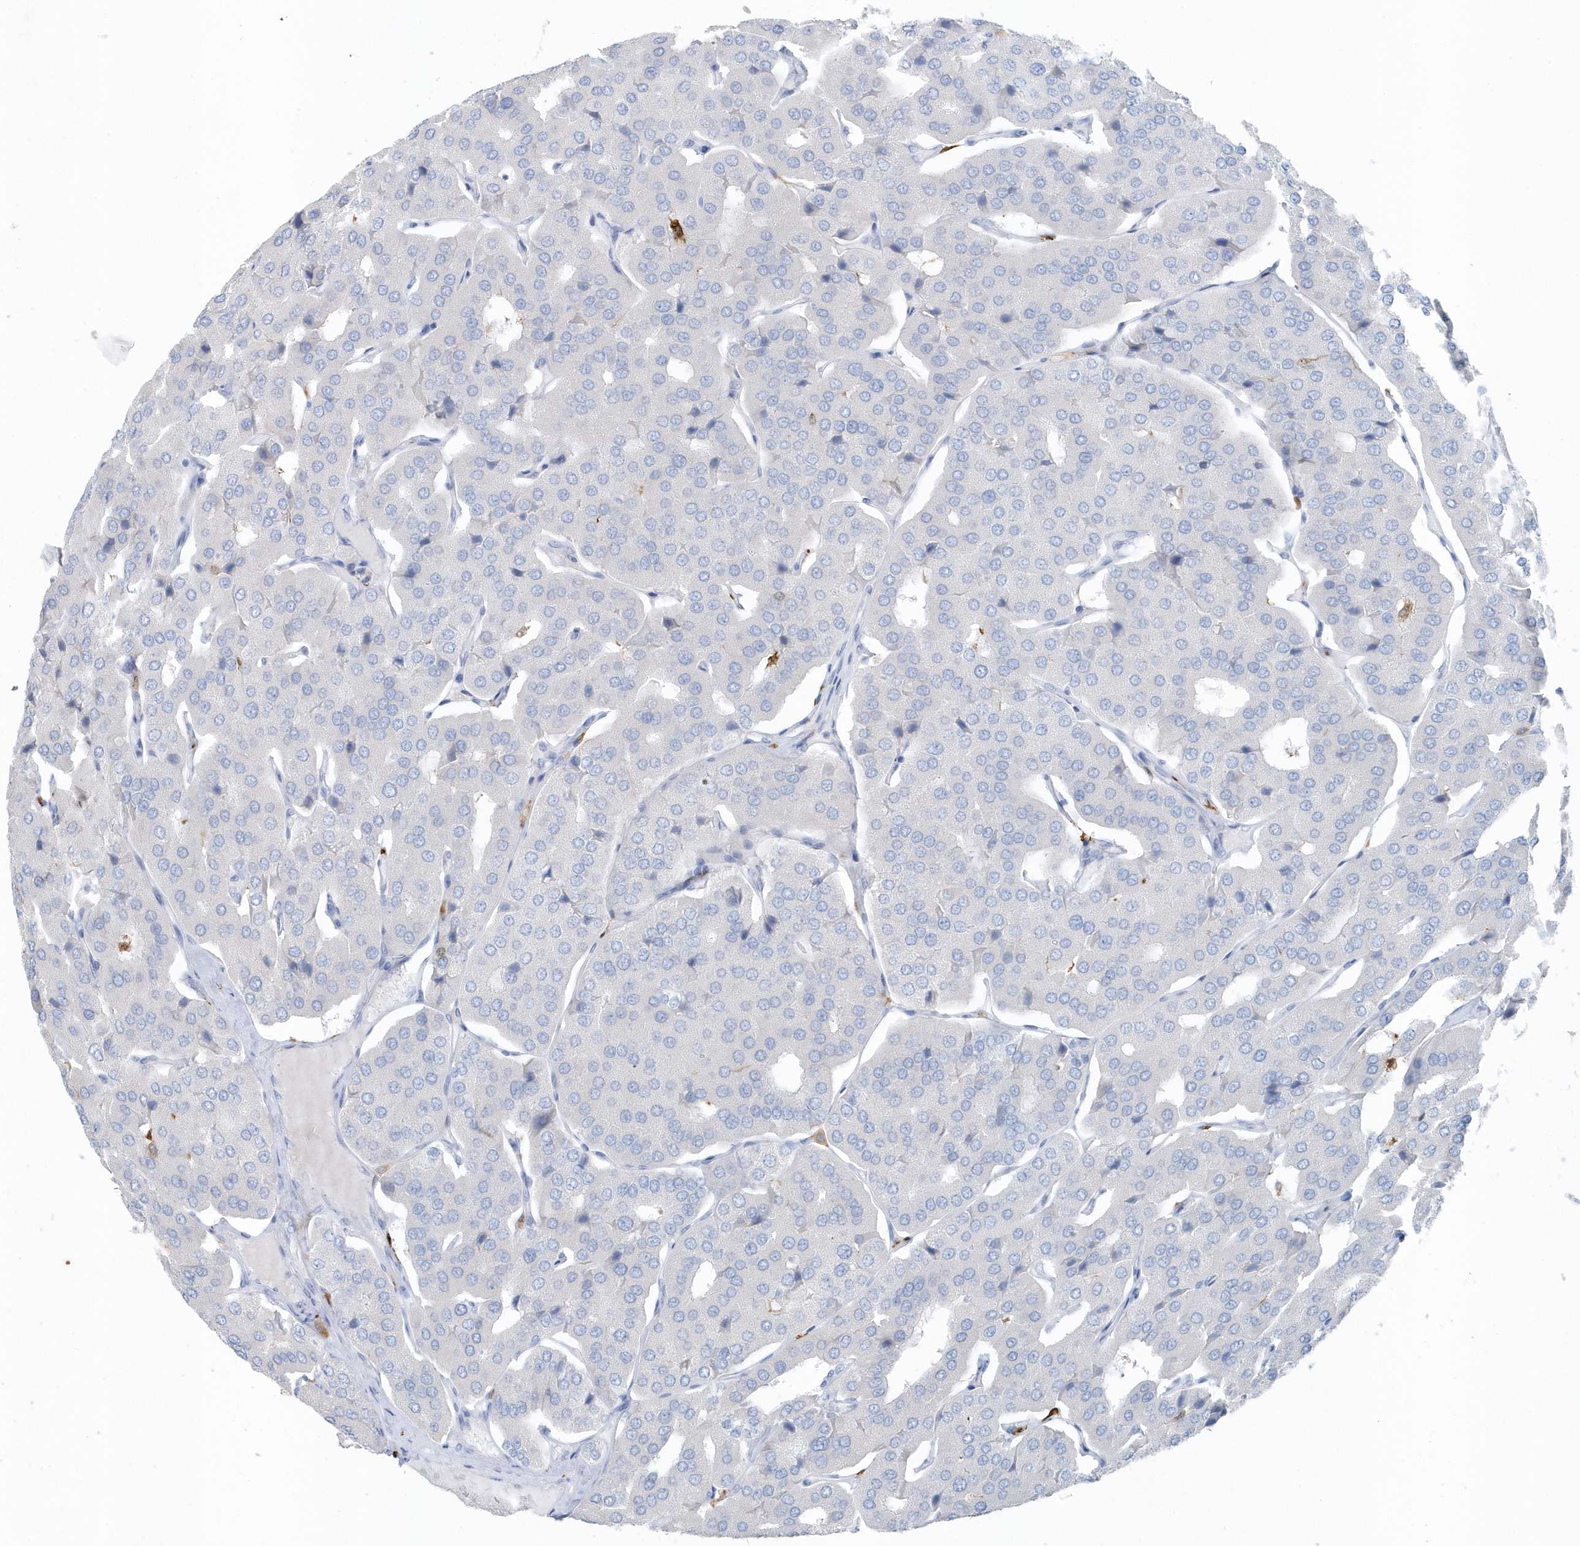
{"staining": {"intensity": "negative", "quantity": "none", "location": "none"}, "tissue": "parathyroid gland", "cell_type": "Glandular cells", "image_type": "normal", "snomed": [{"axis": "morphology", "description": "Normal tissue, NOS"}, {"axis": "morphology", "description": "Adenoma, NOS"}, {"axis": "topography", "description": "Parathyroid gland"}], "caption": "An immunohistochemistry photomicrograph of unremarkable parathyroid gland is shown. There is no staining in glandular cells of parathyroid gland.", "gene": "FAM98A", "patient": {"sex": "female", "age": 86}}